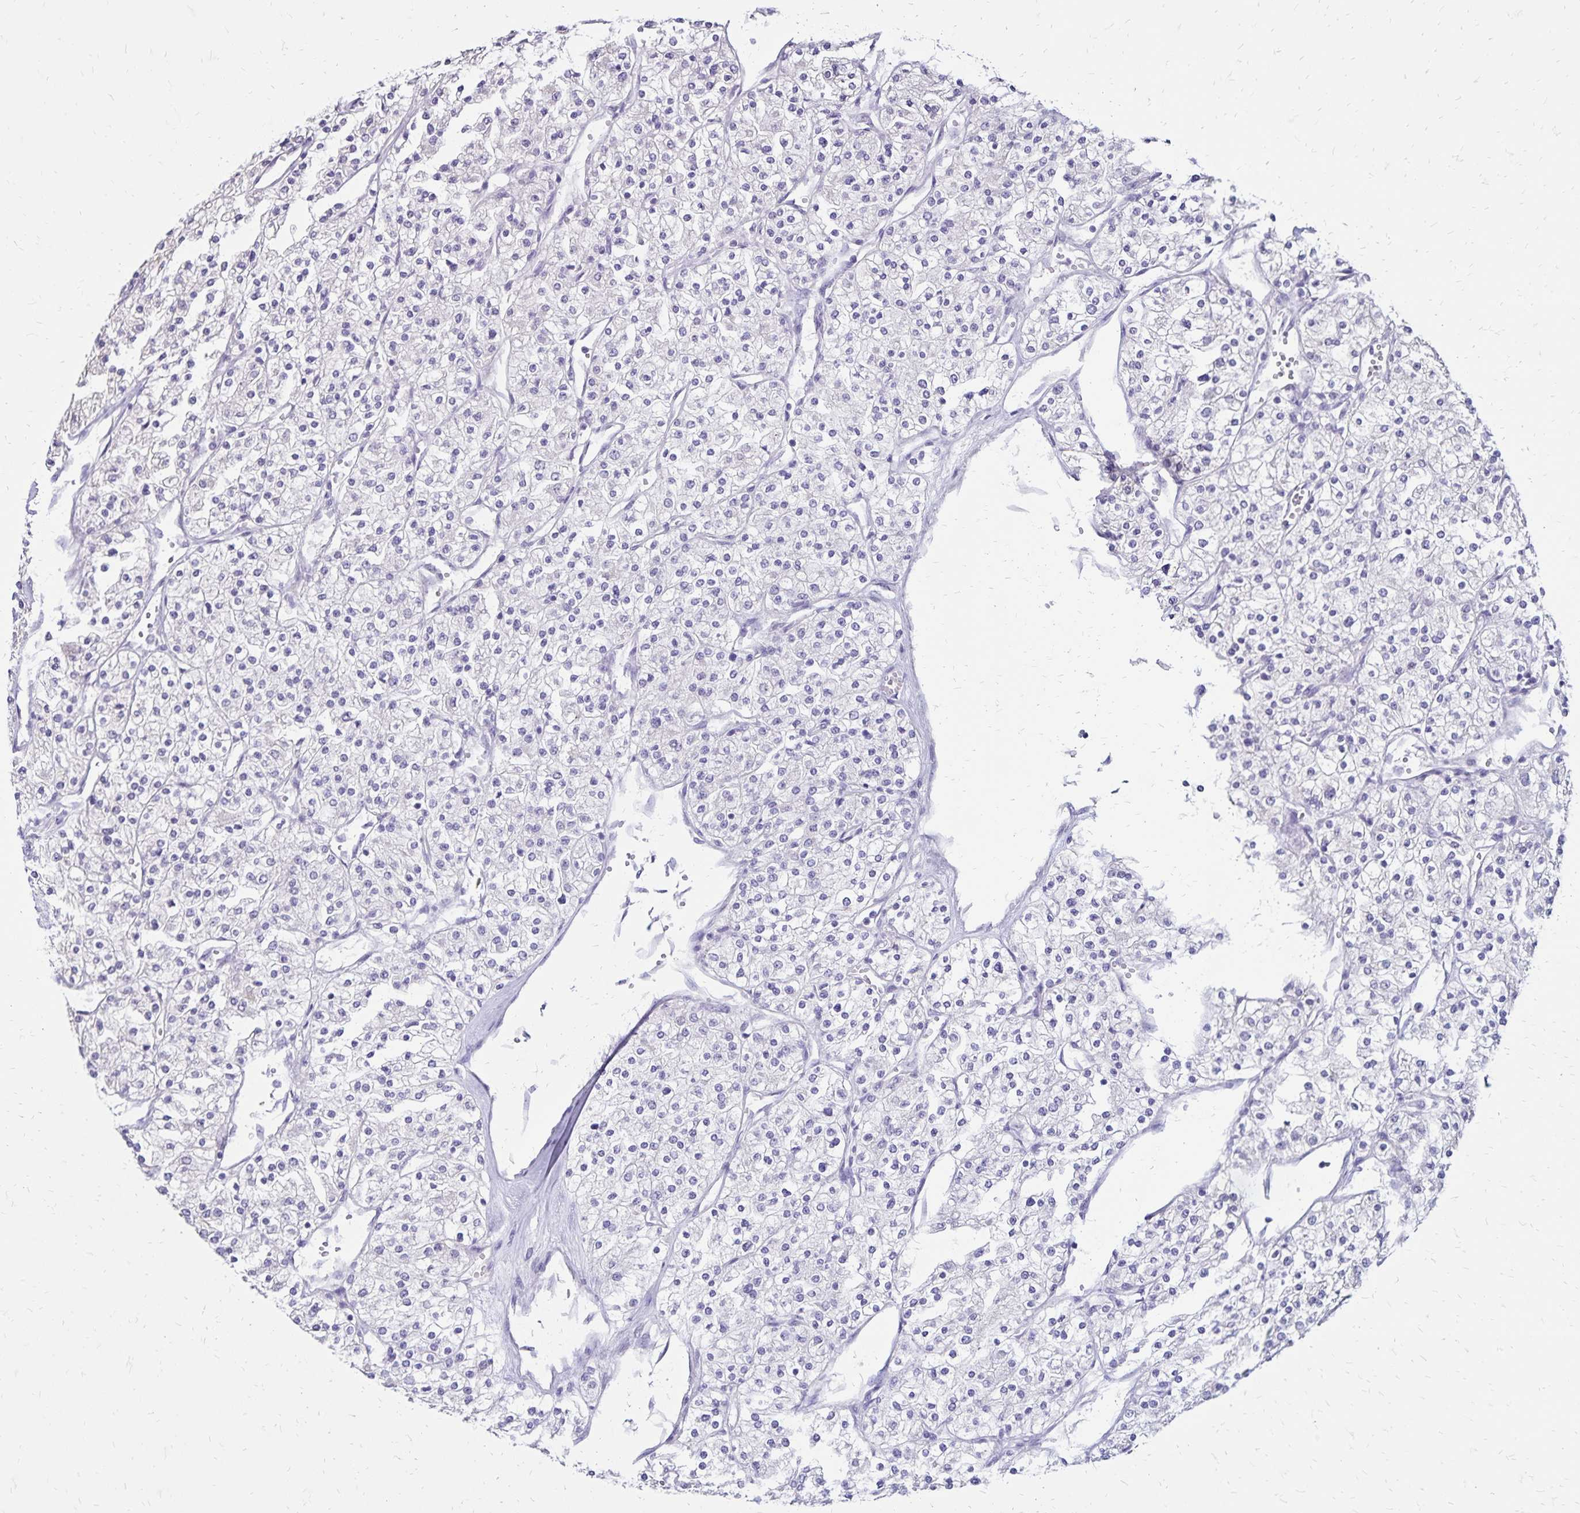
{"staining": {"intensity": "negative", "quantity": "none", "location": "none"}, "tissue": "renal cancer", "cell_type": "Tumor cells", "image_type": "cancer", "snomed": [{"axis": "morphology", "description": "Adenocarcinoma, NOS"}, {"axis": "topography", "description": "Kidney"}], "caption": "Renal cancer (adenocarcinoma) stained for a protein using immunohistochemistry (IHC) exhibits no expression tumor cells.", "gene": "SH3GL3", "patient": {"sex": "male", "age": 80}}